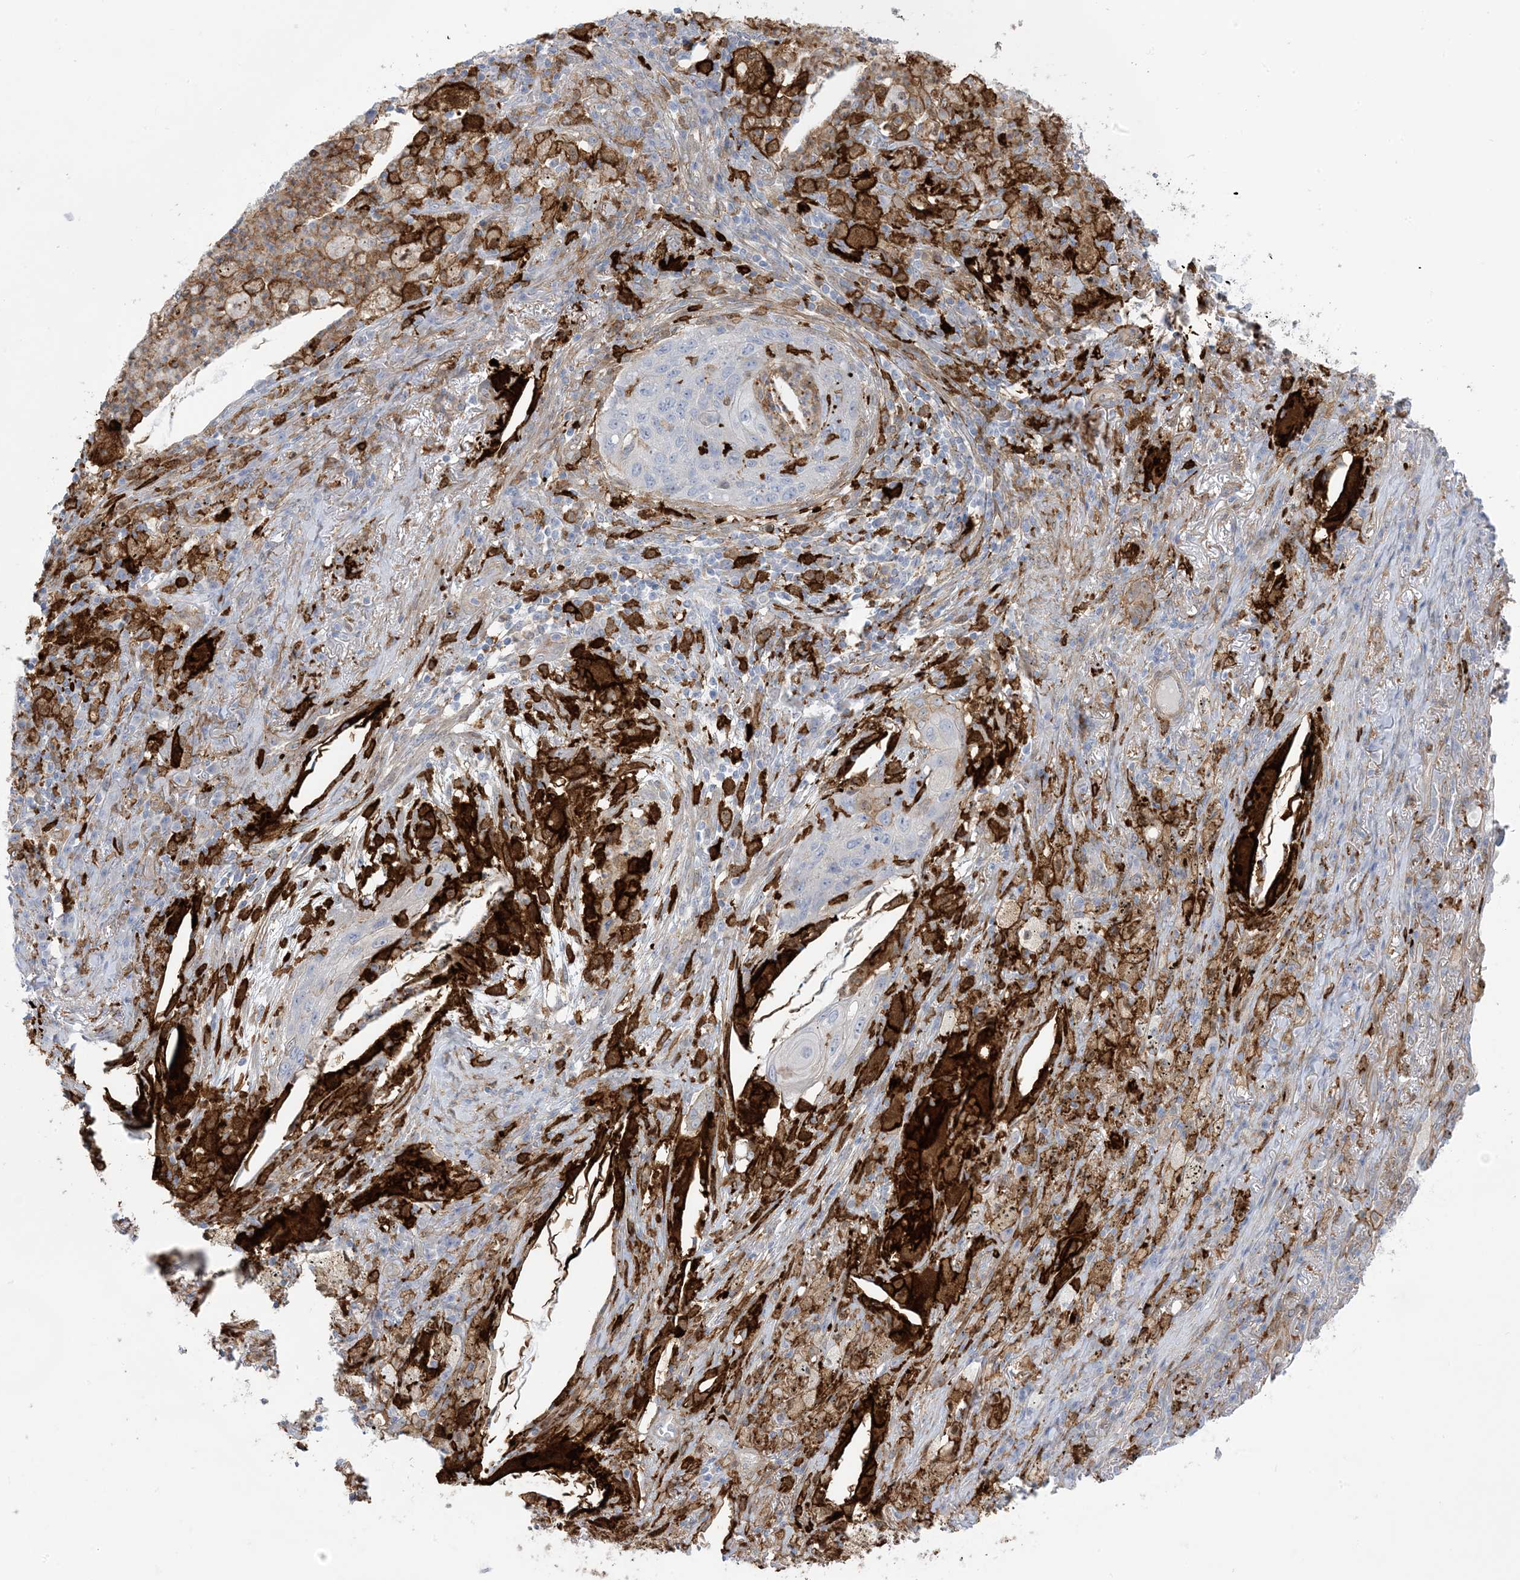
{"staining": {"intensity": "negative", "quantity": "none", "location": "none"}, "tissue": "lung cancer", "cell_type": "Tumor cells", "image_type": "cancer", "snomed": [{"axis": "morphology", "description": "Squamous cell carcinoma, NOS"}, {"axis": "topography", "description": "Lung"}], "caption": "A histopathology image of human lung squamous cell carcinoma is negative for staining in tumor cells.", "gene": "ICMT", "patient": {"sex": "female", "age": 63}}